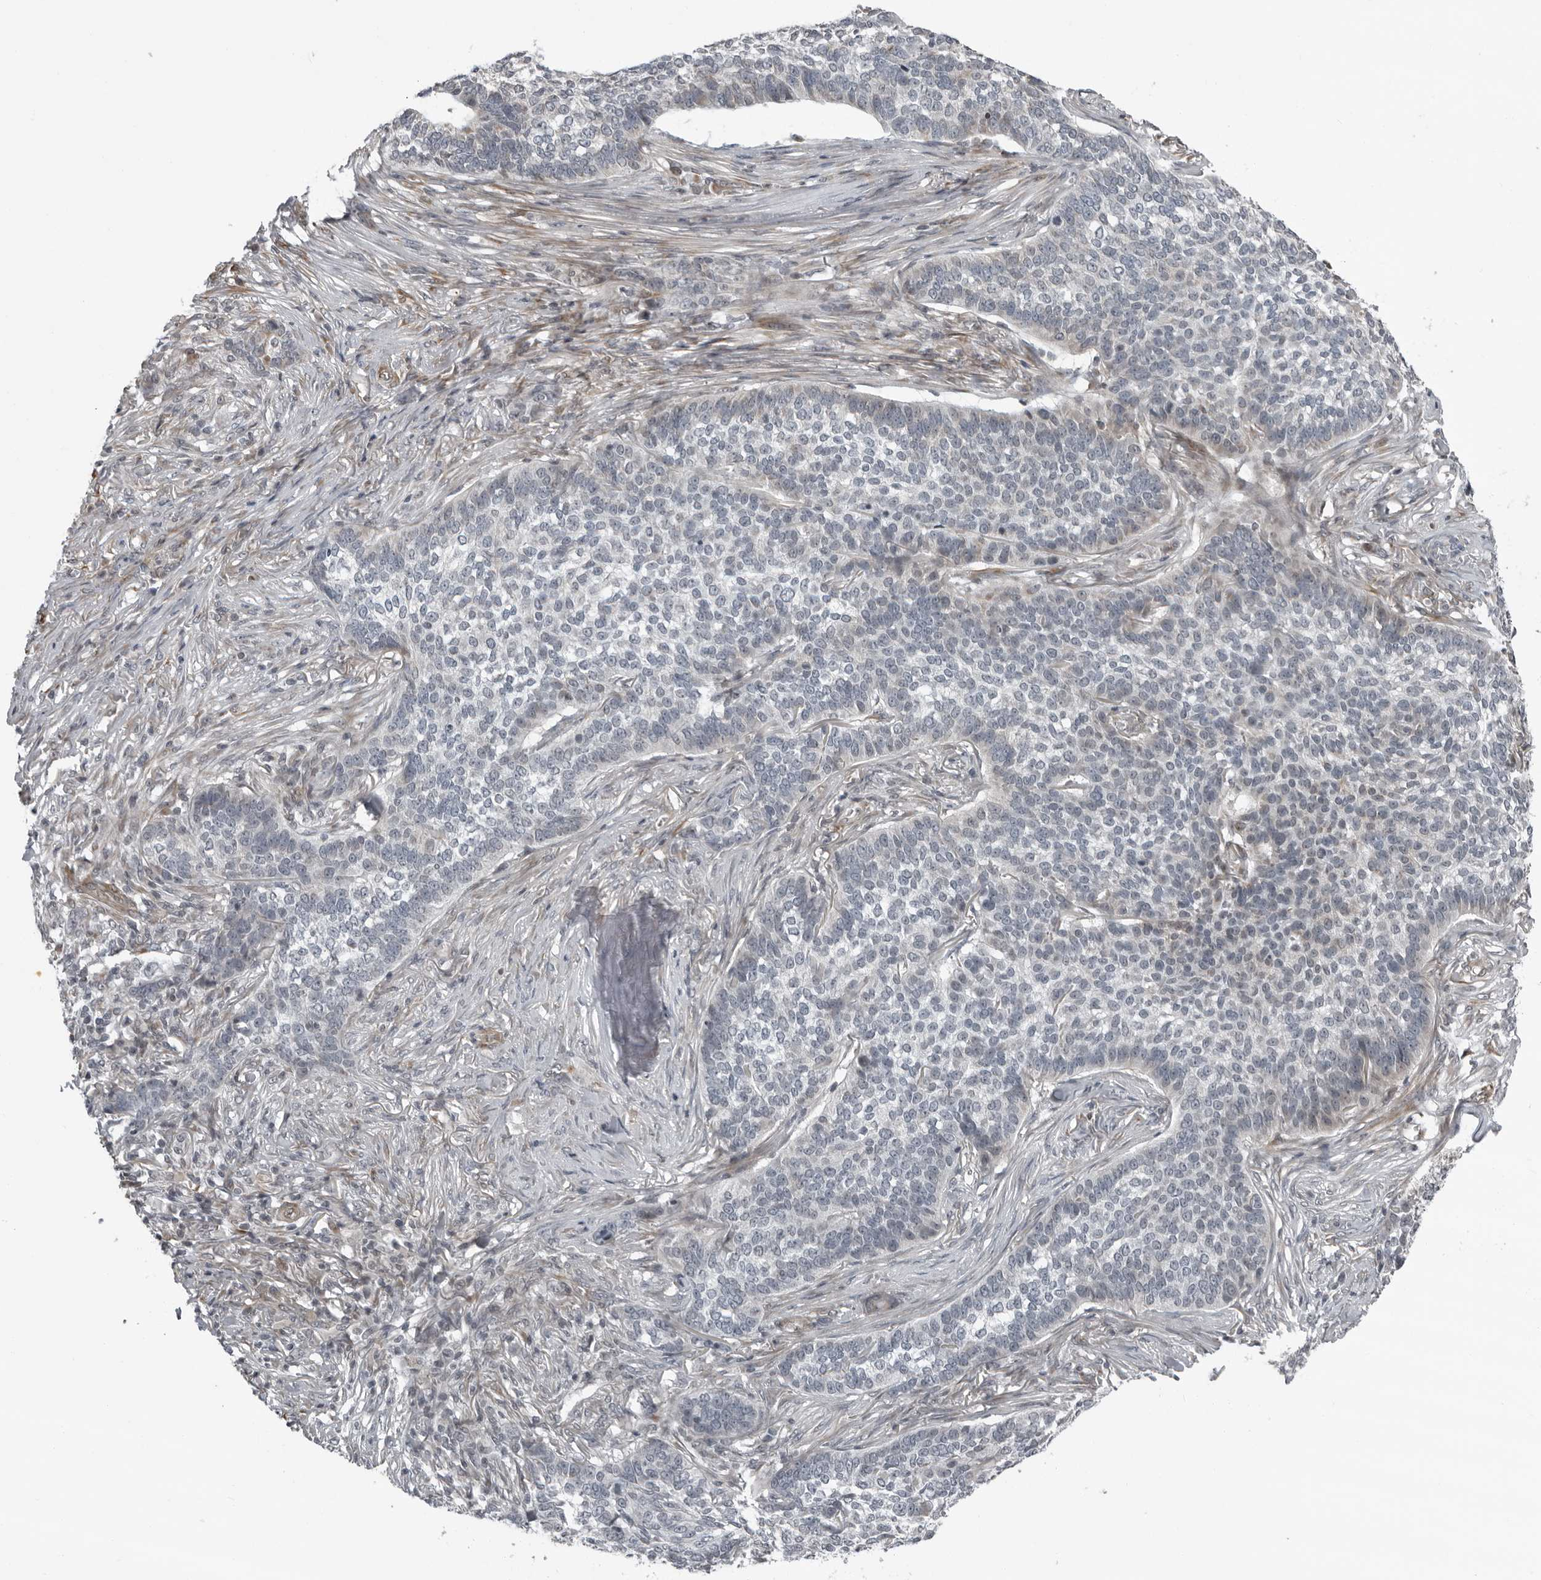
{"staining": {"intensity": "negative", "quantity": "none", "location": "none"}, "tissue": "skin cancer", "cell_type": "Tumor cells", "image_type": "cancer", "snomed": [{"axis": "morphology", "description": "Basal cell carcinoma"}, {"axis": "topography", "description": "Skin"}], "caption": "Micrograph shows no protein expression in tumor cells of skin cancer (basal cell carcinoma) tissue.", "gene": "RTCA", "patient": {"sex": "male", "age": 85}}